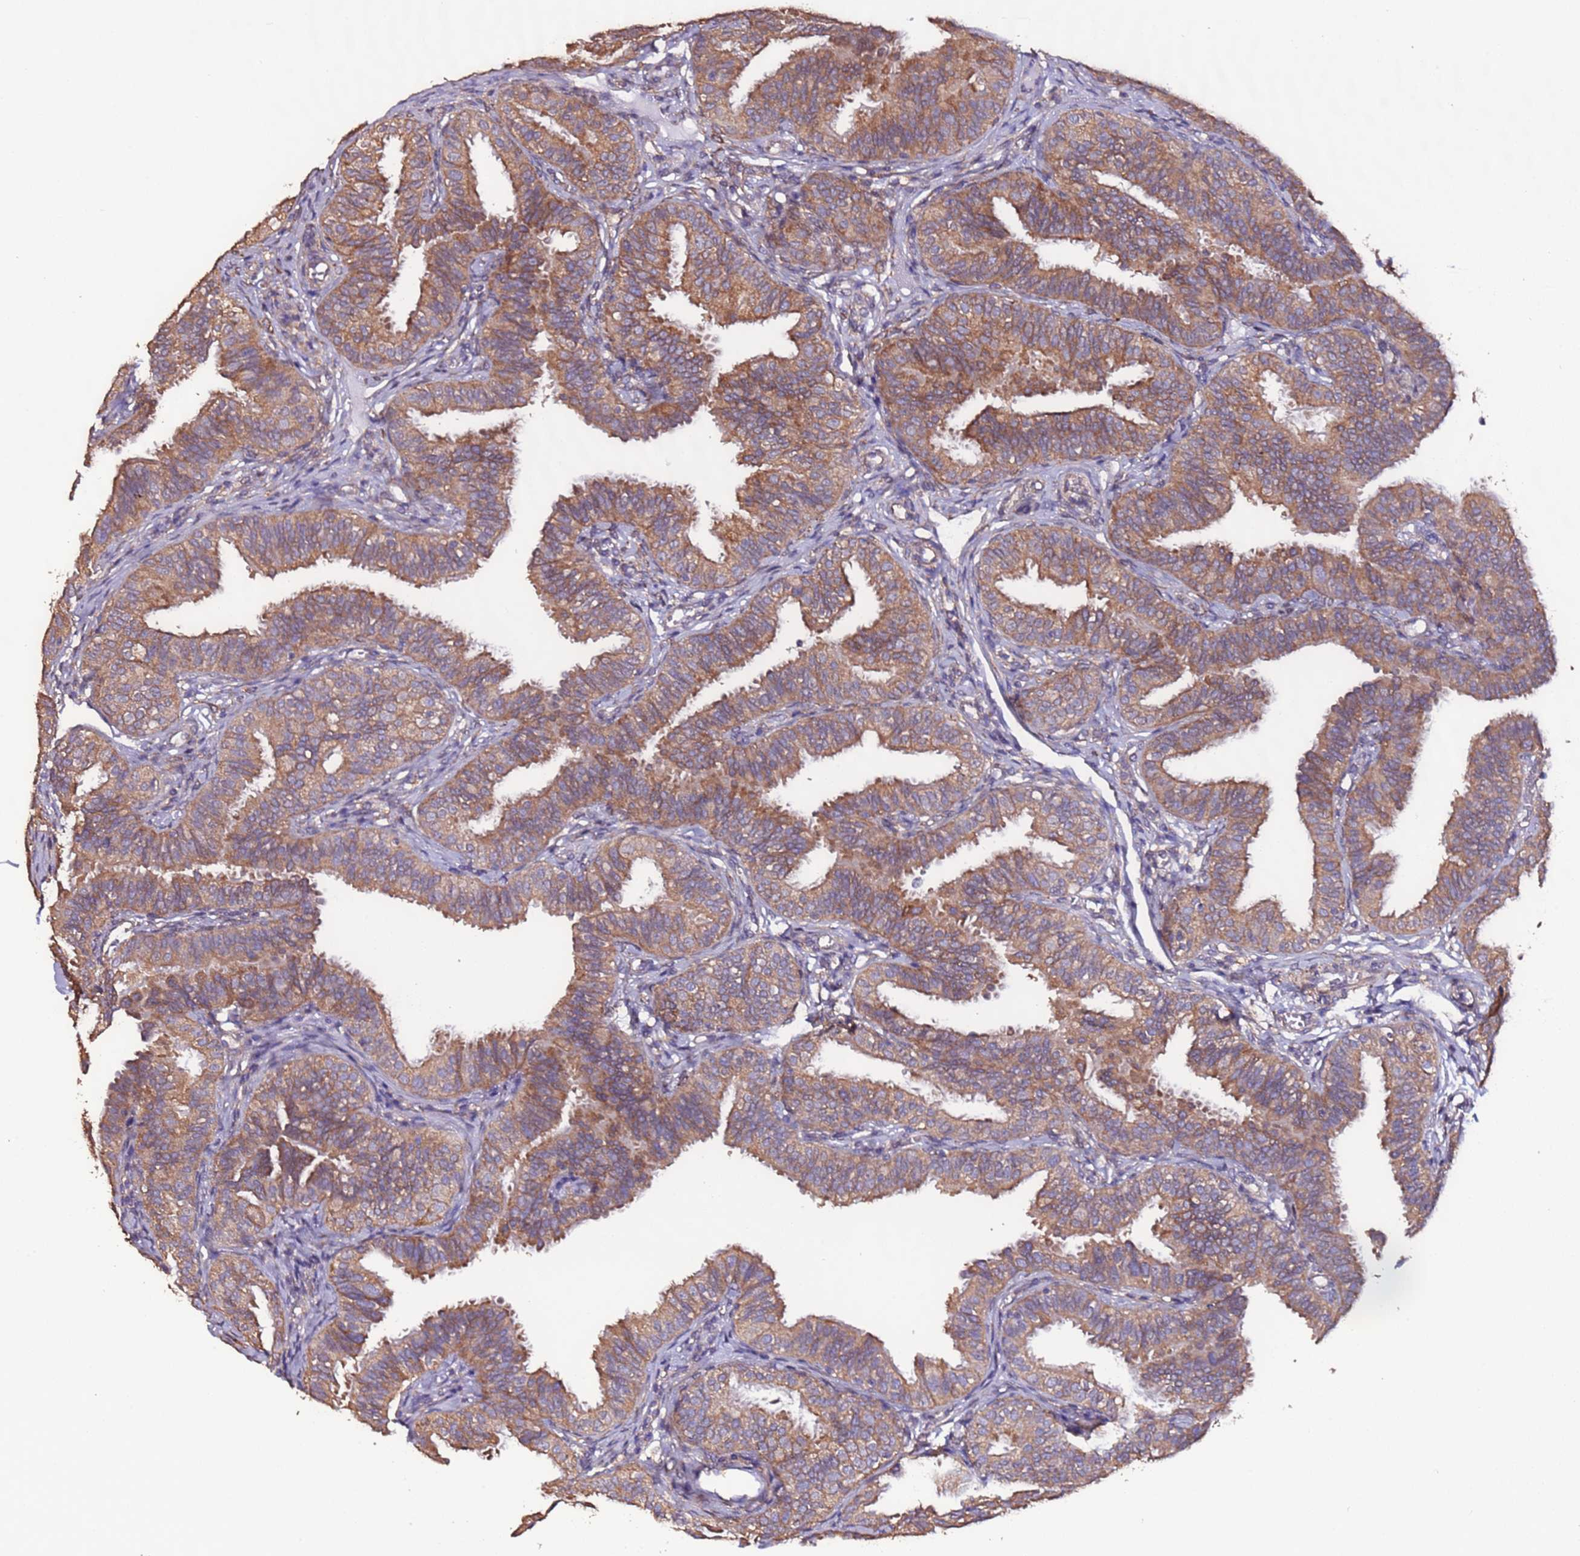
{"staining": {"intensity": "moderate", "quantity": ">75%", "location": "cytoplasmic/membranous"}, "tissue": "fallopian tube", "cell_type": "Glandular cells", "image_type": "normal", "snomed": [{"axis": "morphology", "description": "Normal tissue, NOS"}, {"axis": "topography", "description": "Fallopian tube"}], "caption": "Glandular cells display medium levels of moderate cytoplasmic/membranous positivity in approximately >75% of cells in unremarkable human fallopian tube. The staining was performed using DAB, with brown indicating positive protein expression. Nuclei are stained blue with hematoxylin.", "gene": "SLC41A3", "patient": {"sex": "female", "age": 35}}